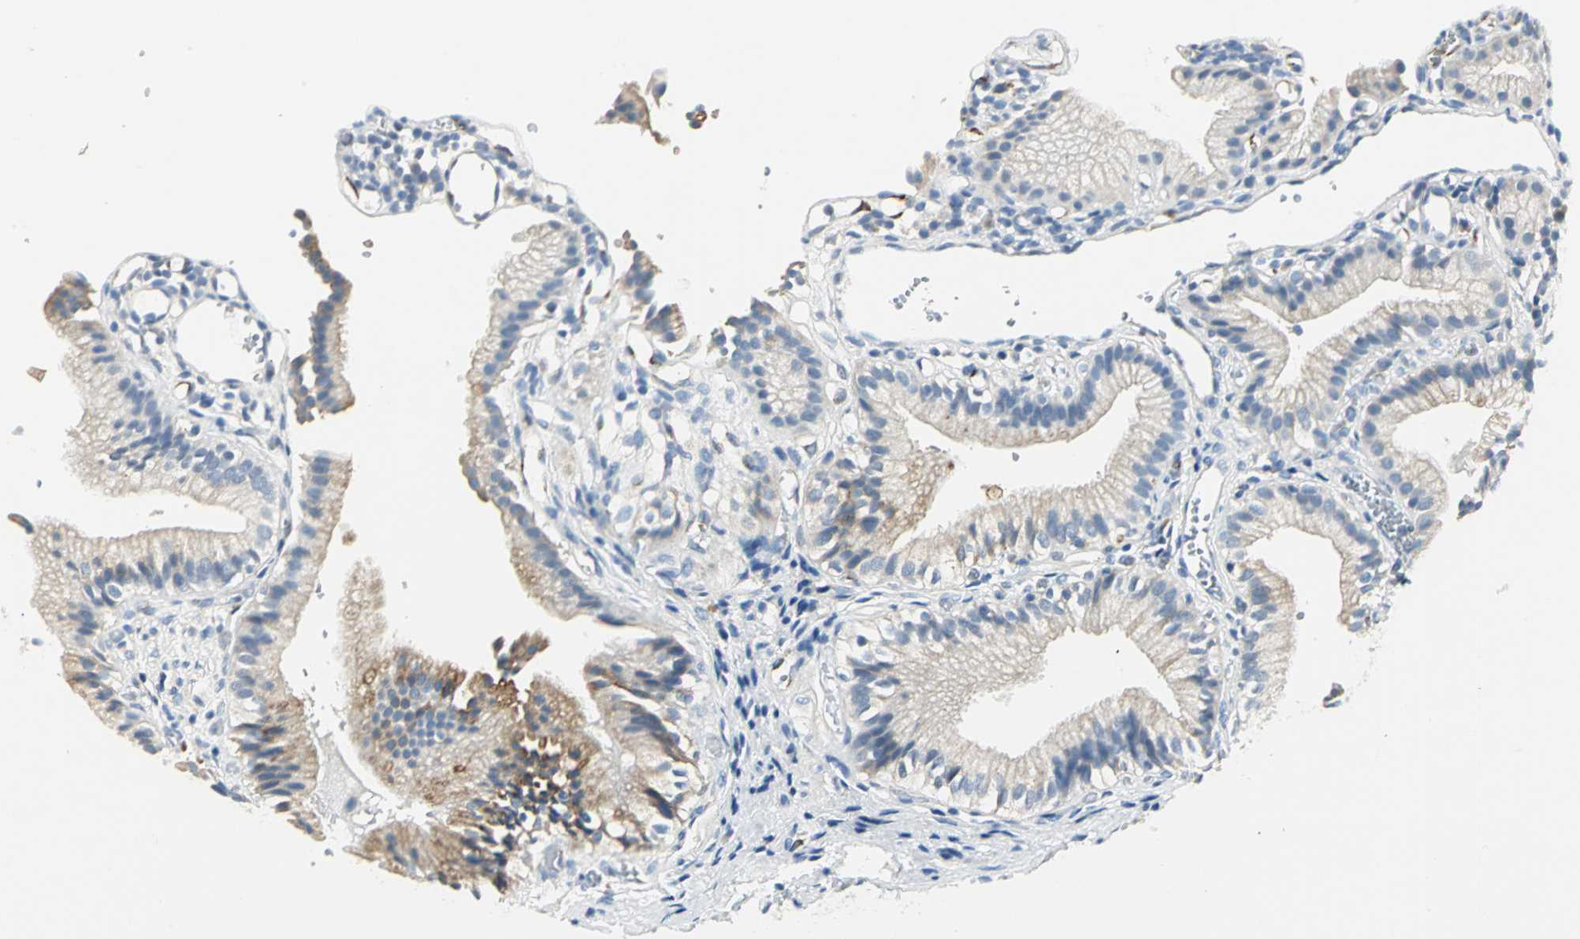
{"staining": {"intensity": "moderate", "quantity": ">75%", "location": "cytoplasmic/membranous"}, "tissue": "gallbladder", "cell_type": "Glandular cells", "image_type": "normal", "snomed": [{"axis": "morphology", "description": "Normal tissue, NOS"}, {"axis": "topography", "description": "Gallbladder"}], "caption": "IHC of benign human gallbladder shows medium levels of moderate cytoplasmic/membranous staining in about >75% of glandular cells. (DAB (3,3'-diaminobenzidine) IHC with brightfield microscopy, high magnification).", "gene": "B3GNT2", "patient": {"sex": "male", "age": 65}}